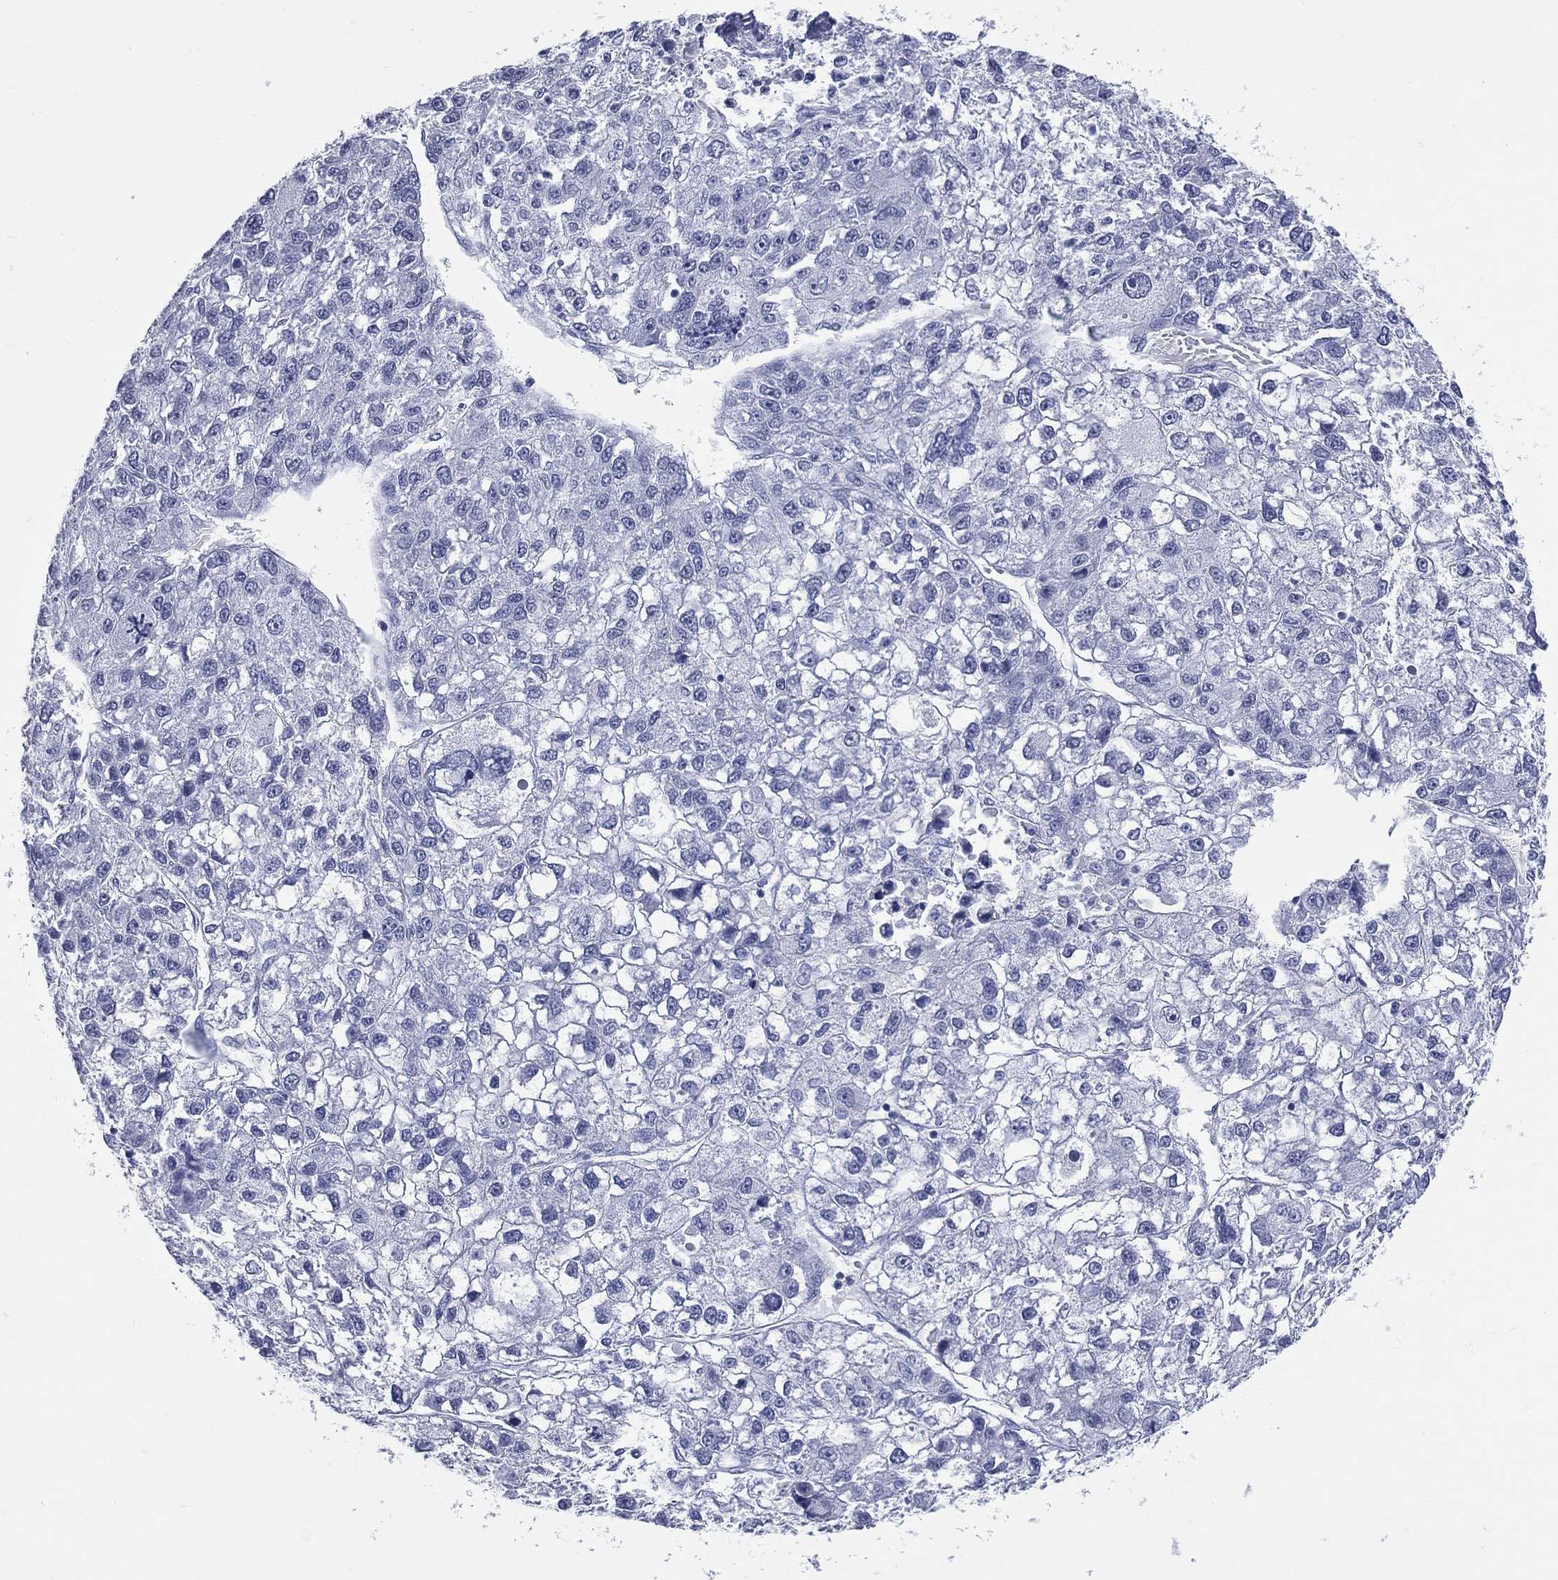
{"staining": {"intensity": "negative", "quantity": "none", "location": "none"}, "tissue": "liver cancer", "cell_type": "Tumor cells", "image_type": "cancer", "snomed": [{"axis": "morphology", "description": "Carcinoma, Hepatocellular, NOS"}, {"axis": "topography", "description": "Liver"}], "caption": "A high-resolution micrograph shows immunohistochemistry (IHC) staining of liver cancer (hepatocellular carcinoma), which demonstrates no significant expression in tumor cells.", "gene": "MLLT10", "patient": {"sex": "male", "age": 56}}